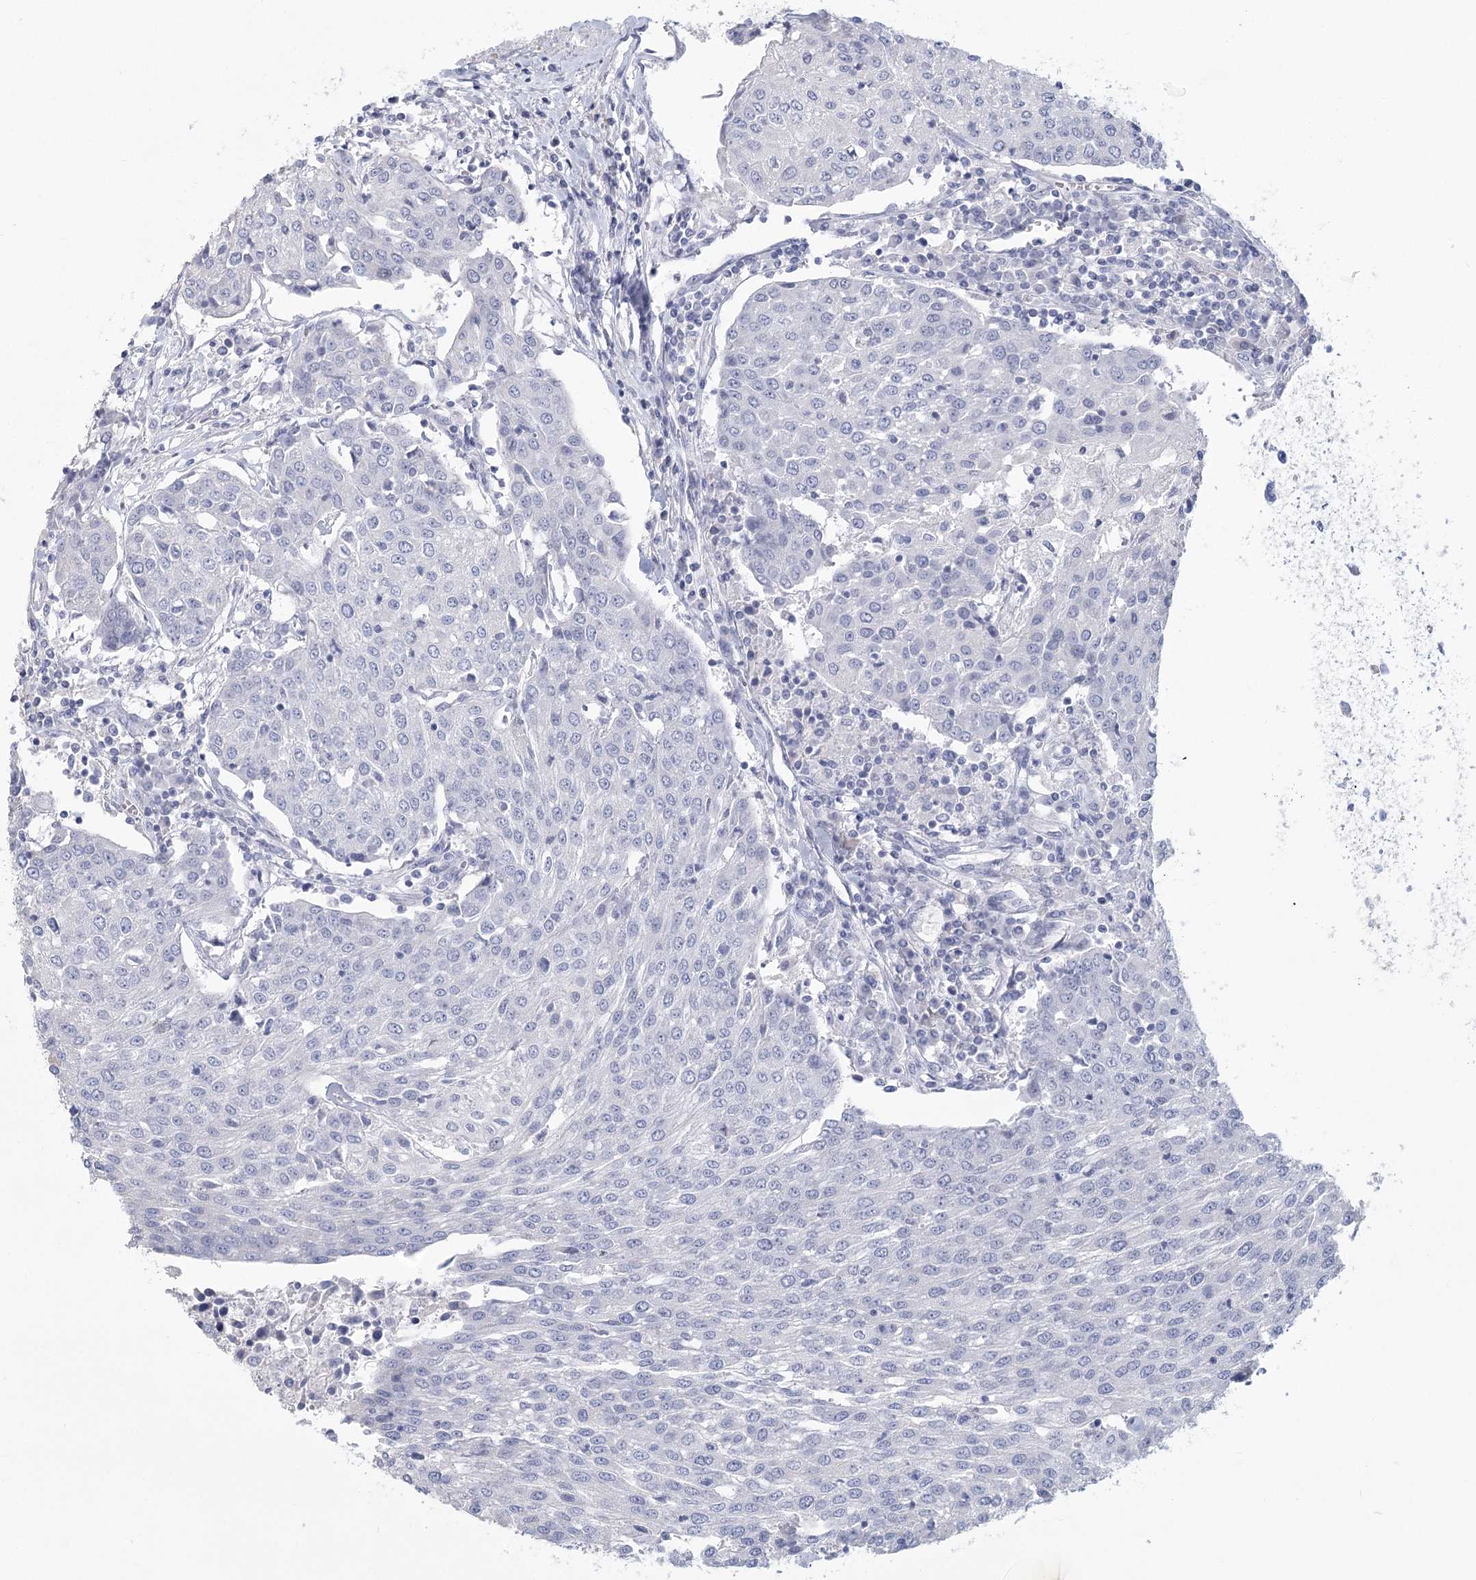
{"staining": {"intensity": "negative", "quantity": "none", "location": "none"}, "tissue": "urothelial cancer", "cell_type": "Tumor cells", "image_type": "cancer", "snomed": [{"axis": "morphology", "description": "Urothelial carcinoma, High grade"}, {"axis": "topography", "description": "Urinary bladder"}], "caption": "There is no significant expression in tumor cells of urothelial cancer. The staining was performed using DAB (3,3'-diaminobenzidine) to visualize the protein expression in brown, while the nuclei were stained in blue with hematoxylin (Magnification: 20x).", "gene": "CNTLN", "patient": {"sex": "female", "age": 85}}